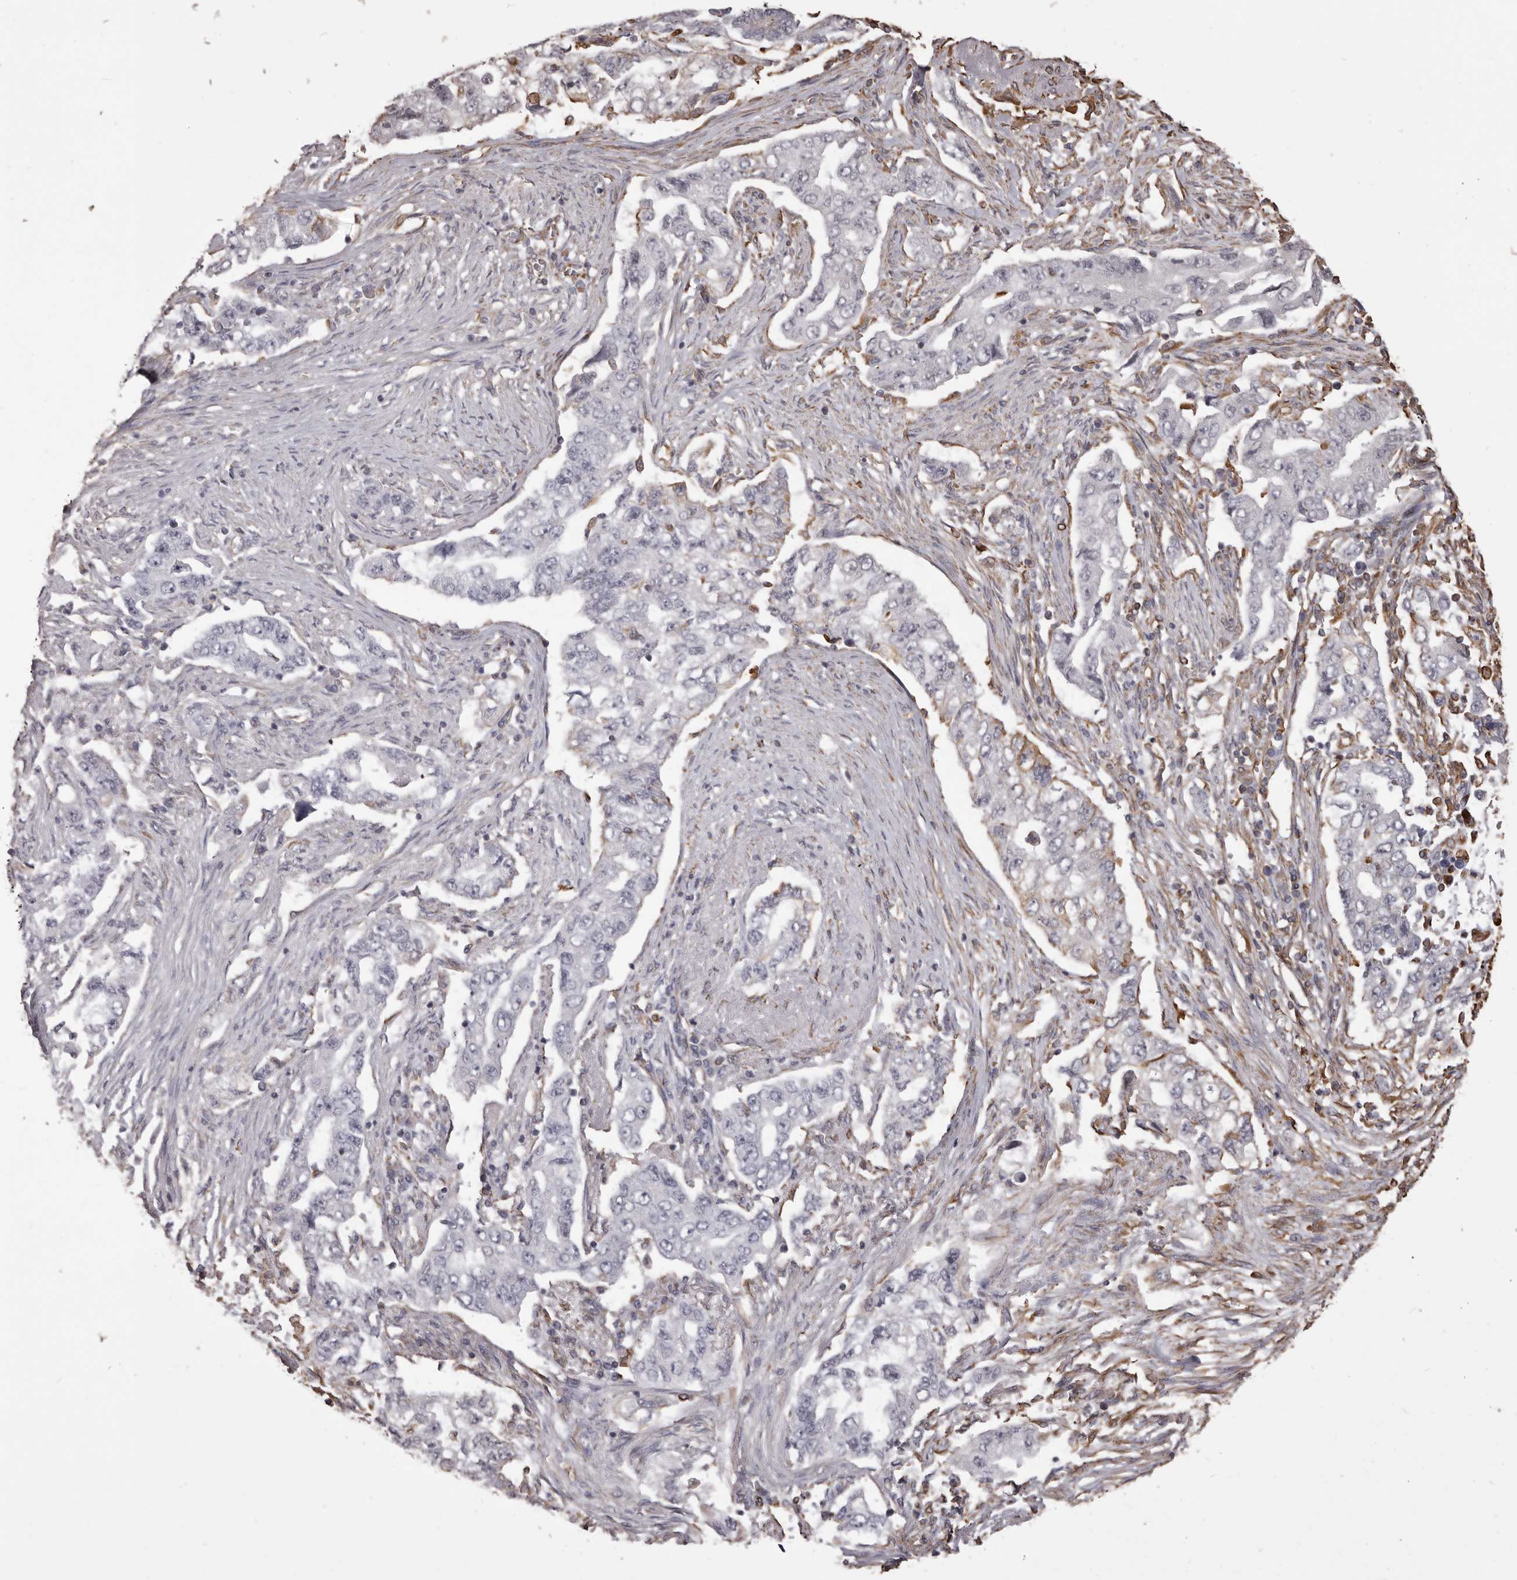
{"staining": {"intensity": "negative", "quantity": "none", "location": "none"}, "tissue": "lung cancer", "cell_type": "Tumor cells", "image_type": "cancer", "snomed": [{"axis": "morphology", "description": "Adenocarcinoma, NOS"}, {"axis": "topography", "description": "Lung"}], "caption": "Immunohistochemistry (IHC) micrograph of neoplastic tissue: human lung cancer (adenocarcinoma) stained with DAB reveals no significant protein staining in tumor cells. The staining is performed using DAB brown chromogen with nuclei counter-stained in using hematoxylin.", "gene": "MTURN", "patient": {"sex": "female", "age": 51}}